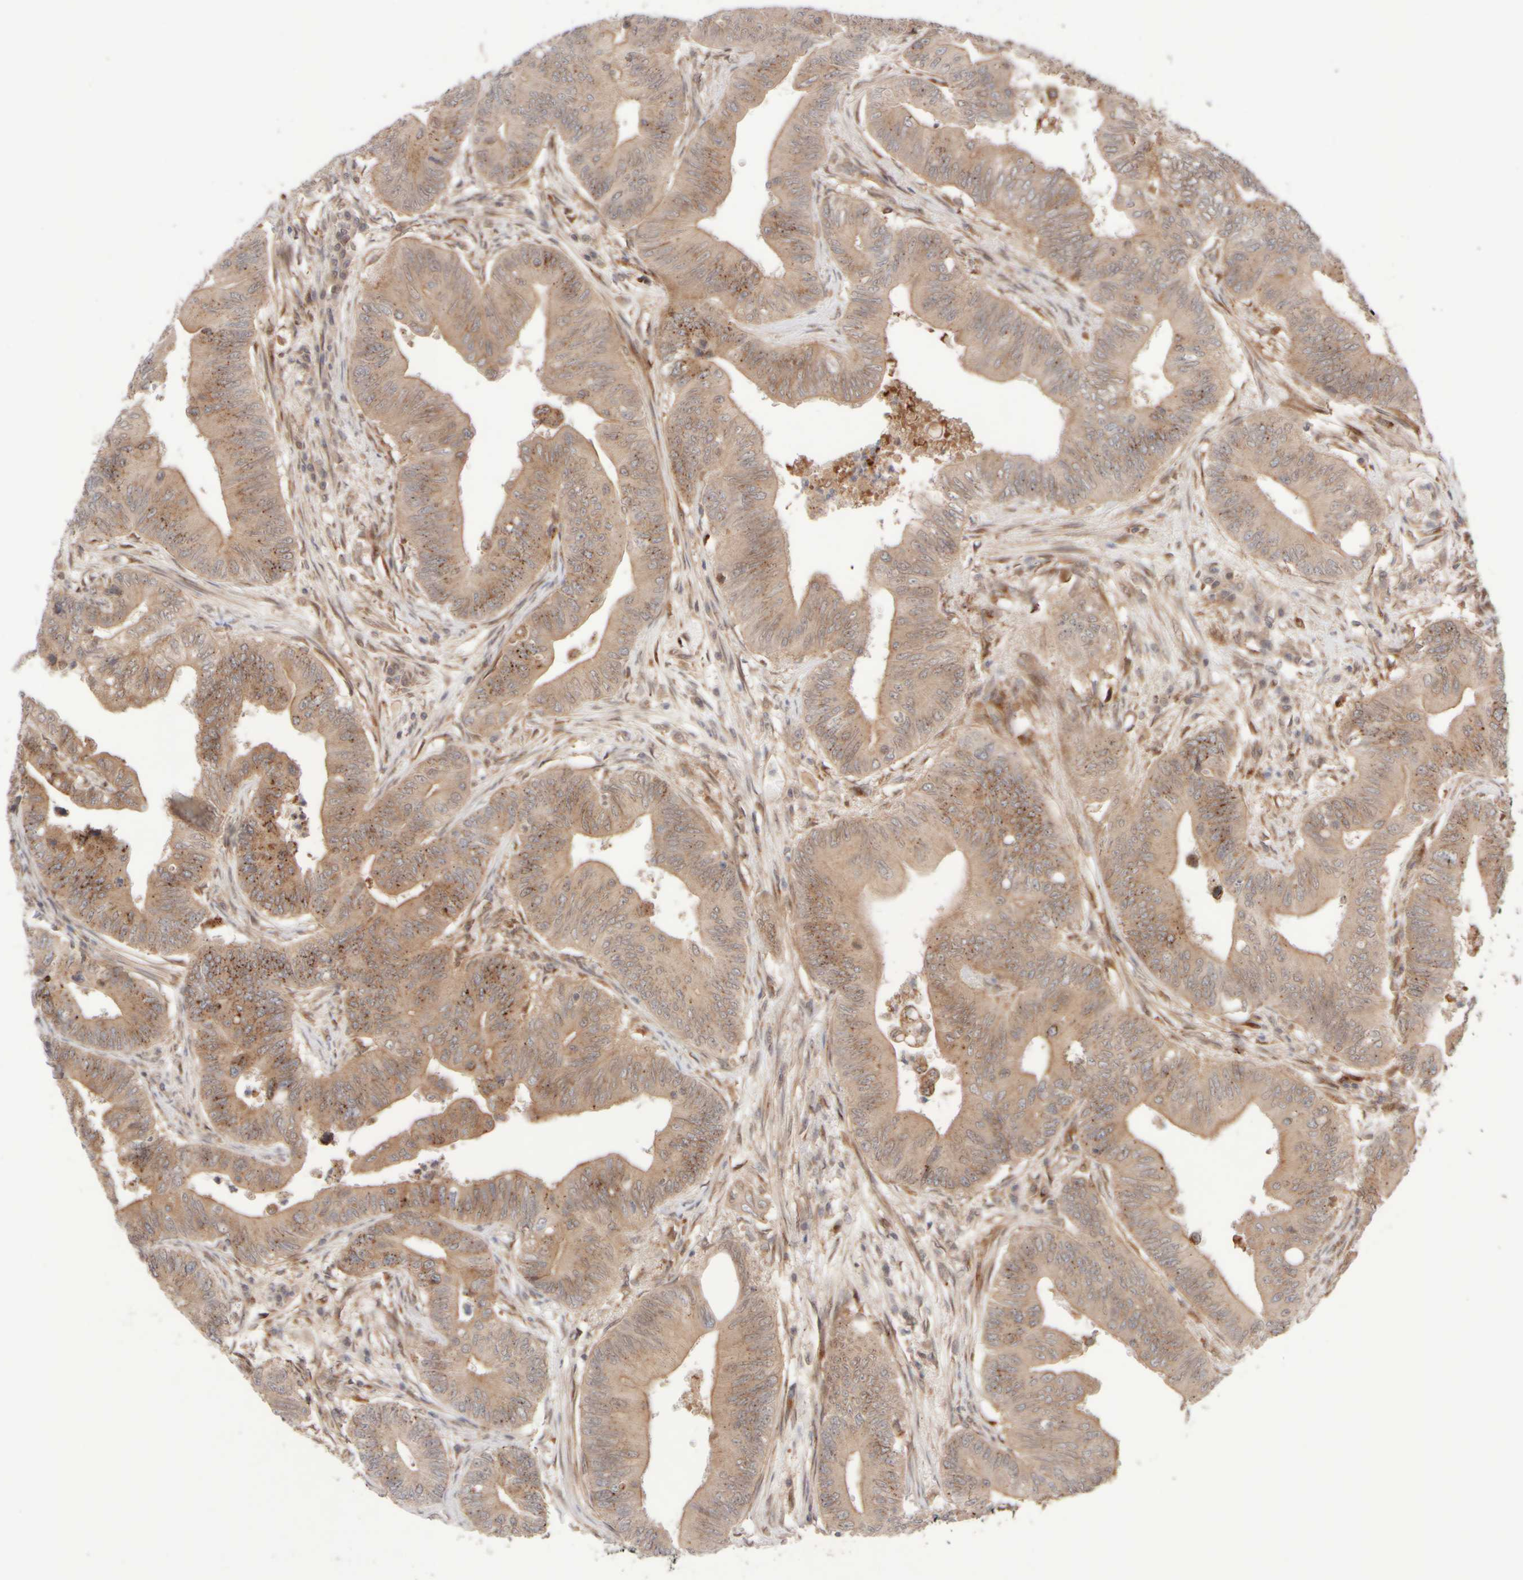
{"staining": {"intensity": "moderate", "quantity": ">75%", "location": "cytoplasmic/membranous"}, "tissue": "colorectal cancer", "cell_type": "Tumor cells", "image_type": "cancer", "snomed": [{"axis": "morphology", "description": "Adenoma, NOS"}, {"axis": "morphology", "description": "Adenocarcinoma, NOS"}, {"axis": "topography", "description": "Colon"}], "caption": "Adenoma (colorectal) stained with a brown dye reveals moderate cytoplasmic/membranous positive positivity in approximately >75% of tumor cells.", "gene": "GCN1", "patient": {"sex": "male", "age": 79}}